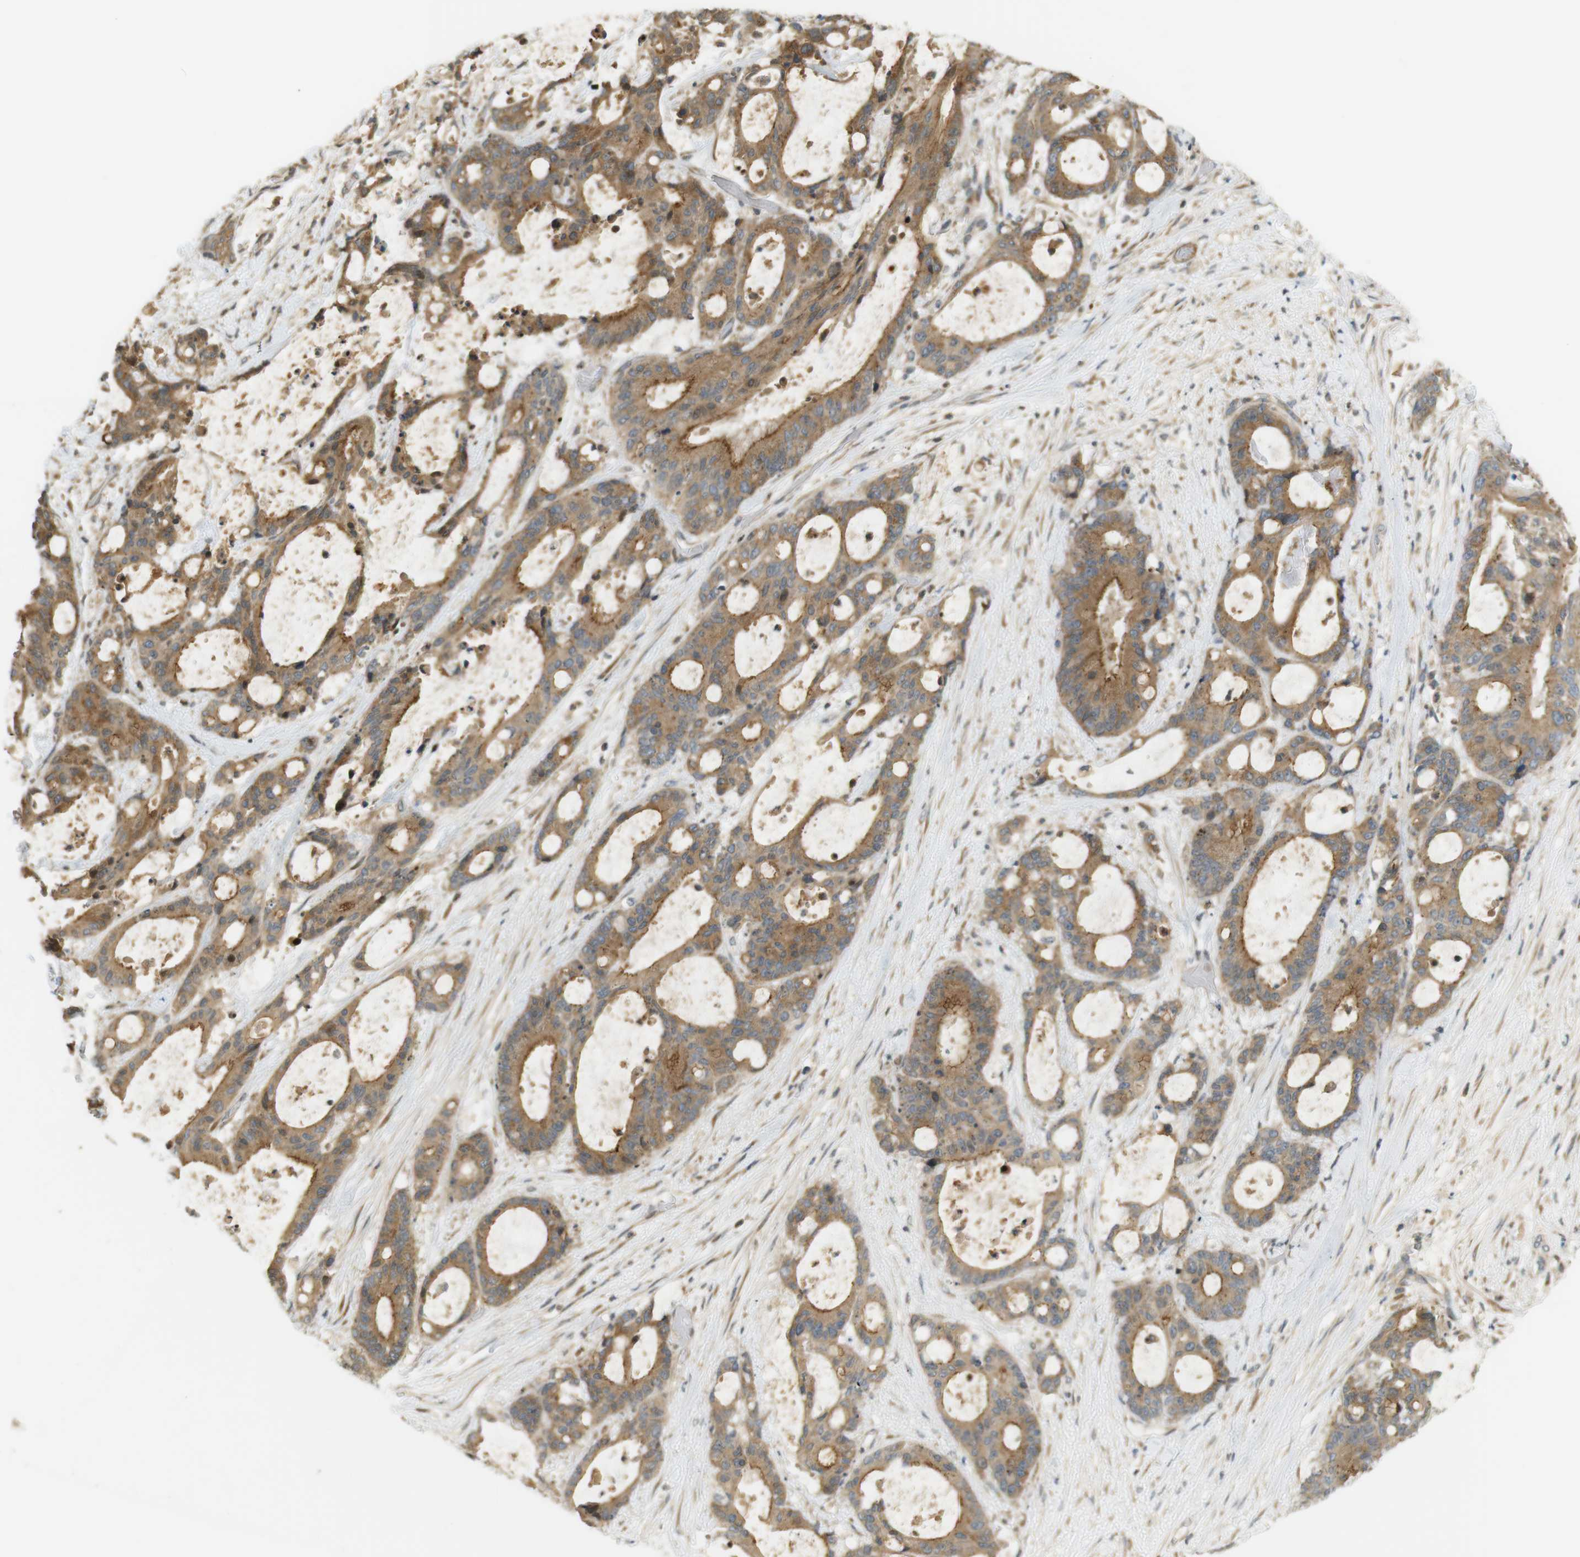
{"staining": {"intensity": "moderate", "quantity": ">75%", "location": "cytoplasmic/membranous"}, "tissue": "liver cancer", "cell_type": "Tumor cells", "image_type": "cancer", "snomed": [{"axis": "morphology", "description": "Cholangiocarcinoma"}, {"axis": "topography", "description": "Liver"}], "caption": "About >75% of tumor cells in liver cholangiocarcinoma reveal moderate cytoplasmic/membranous protein staining as visualized by brown immunohistochemical staining.", "gene": "CLRN3", "patient": {"sex": "female", "age": 73}}